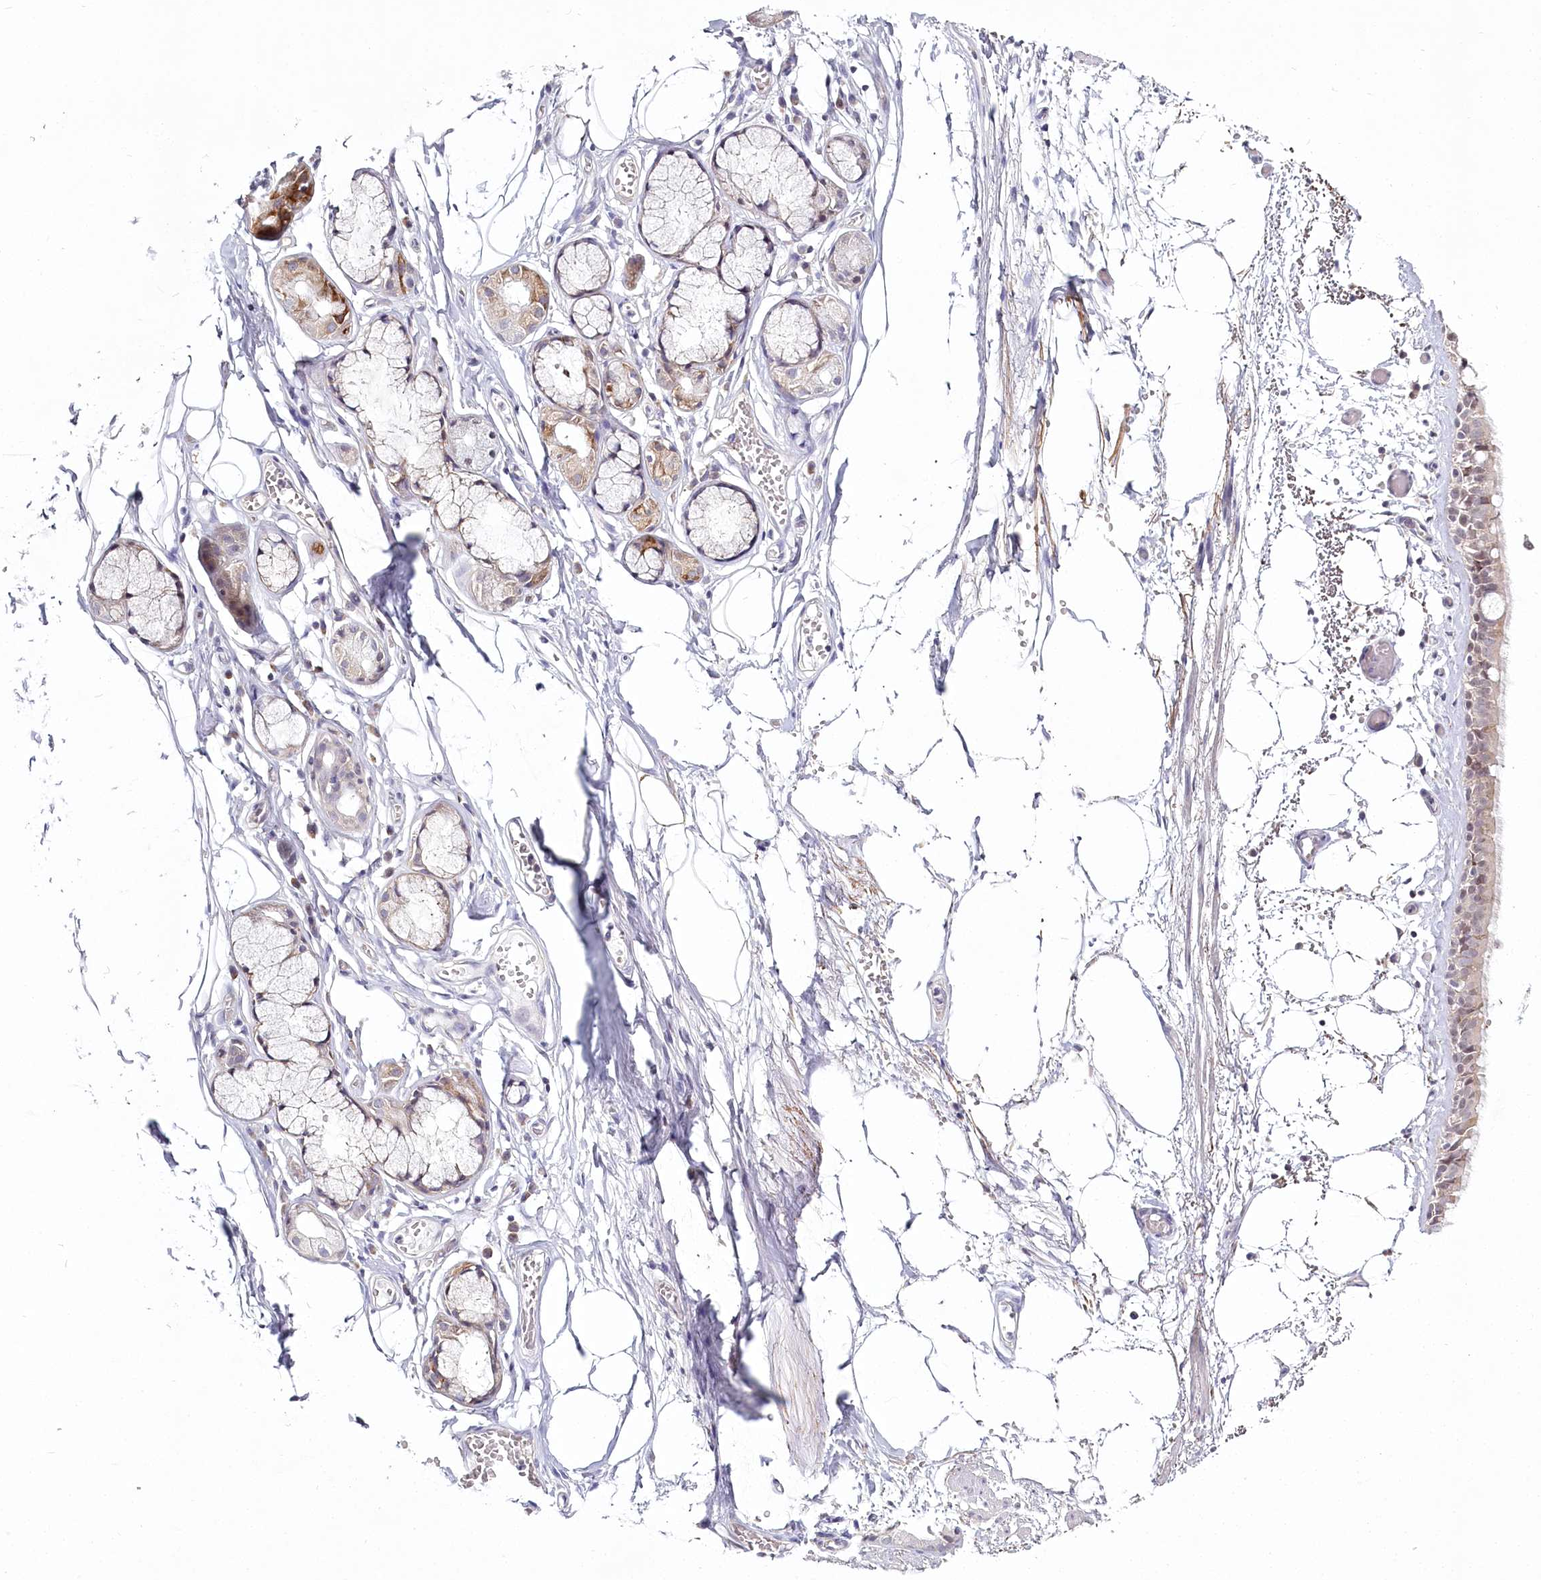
{"staining": {"intensity": "negative", "quantity": "none", "location": "none"}, "tissue": "bronchus", "cell_type": "Respiratory epithelial cells", "image_type": "normal", "snomed": [{"axis": "morphology", "description": "Normal tissue, NOS"}, {"axis": "topography", "description": "Bronchus"}, {"axis": "topography", "description": "Lung"}], "caption": "High power microscopy histopathology image of an immunohistochemistry (IHC) micrograph of benign bronchus, revealing no significant staining in respiratory epithelial cells.", "gene": "SPINK13", "patient": {"sex": "male", "age": 56}}